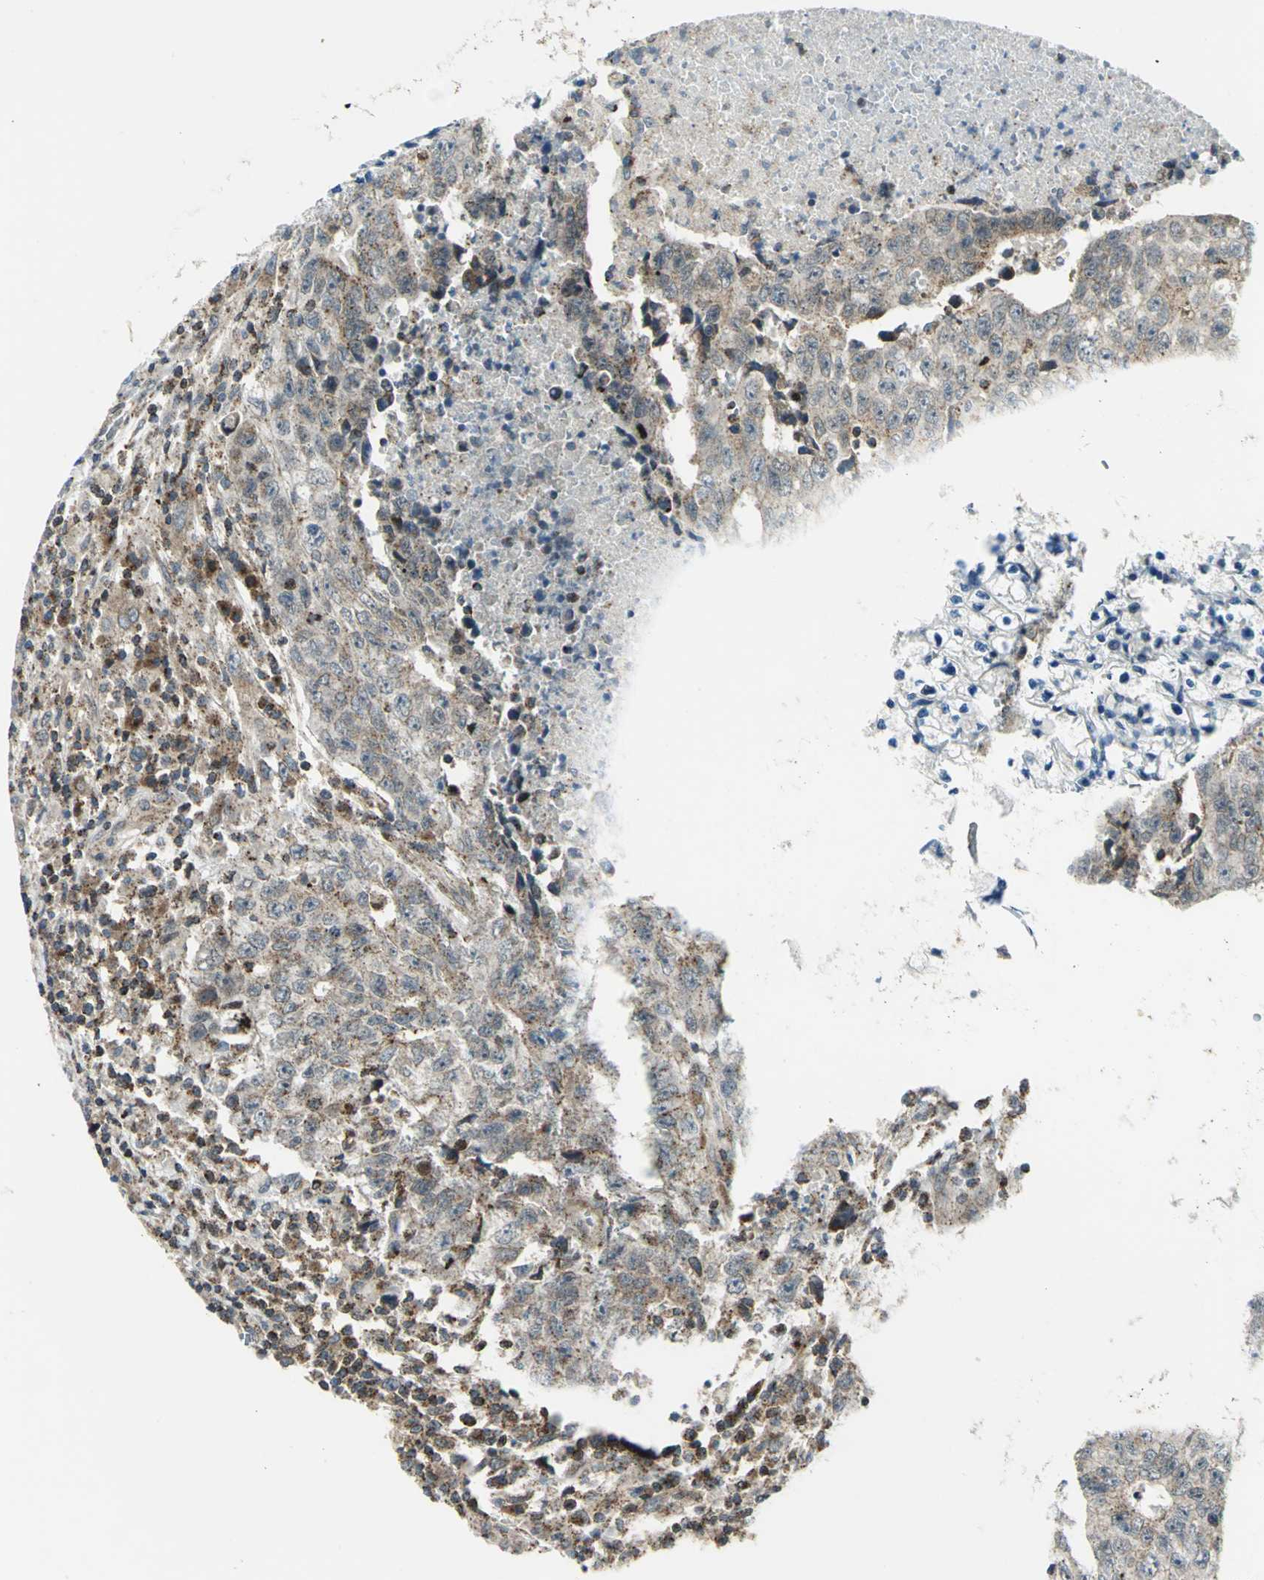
{"staining": {"intensity": "weak", "quantity": ">75%", "location": "cytoplasmic/membranous"}, "tissue": "testis cancer", "cell_type": "Tumor cells", "image_type": "cancer", "snomed": [{"axis": "morphology", "description": "Necrosis, NOS"}, {"axis": "morphology", "description": "Carcinoma, Embryonal, NOS"}, {"axis": "topography", "description": "Testis"}], "caption": "A brown stain highlights weak cytoplasmic/membranous expression of a protein in human embryonal carcinoma (testis) tumor cells. (DAB IHC, brown staining for protein, blue staining for nuclei).", "gene": "ATP6V1A", "patient": {"sex": "male", "age": 19}}